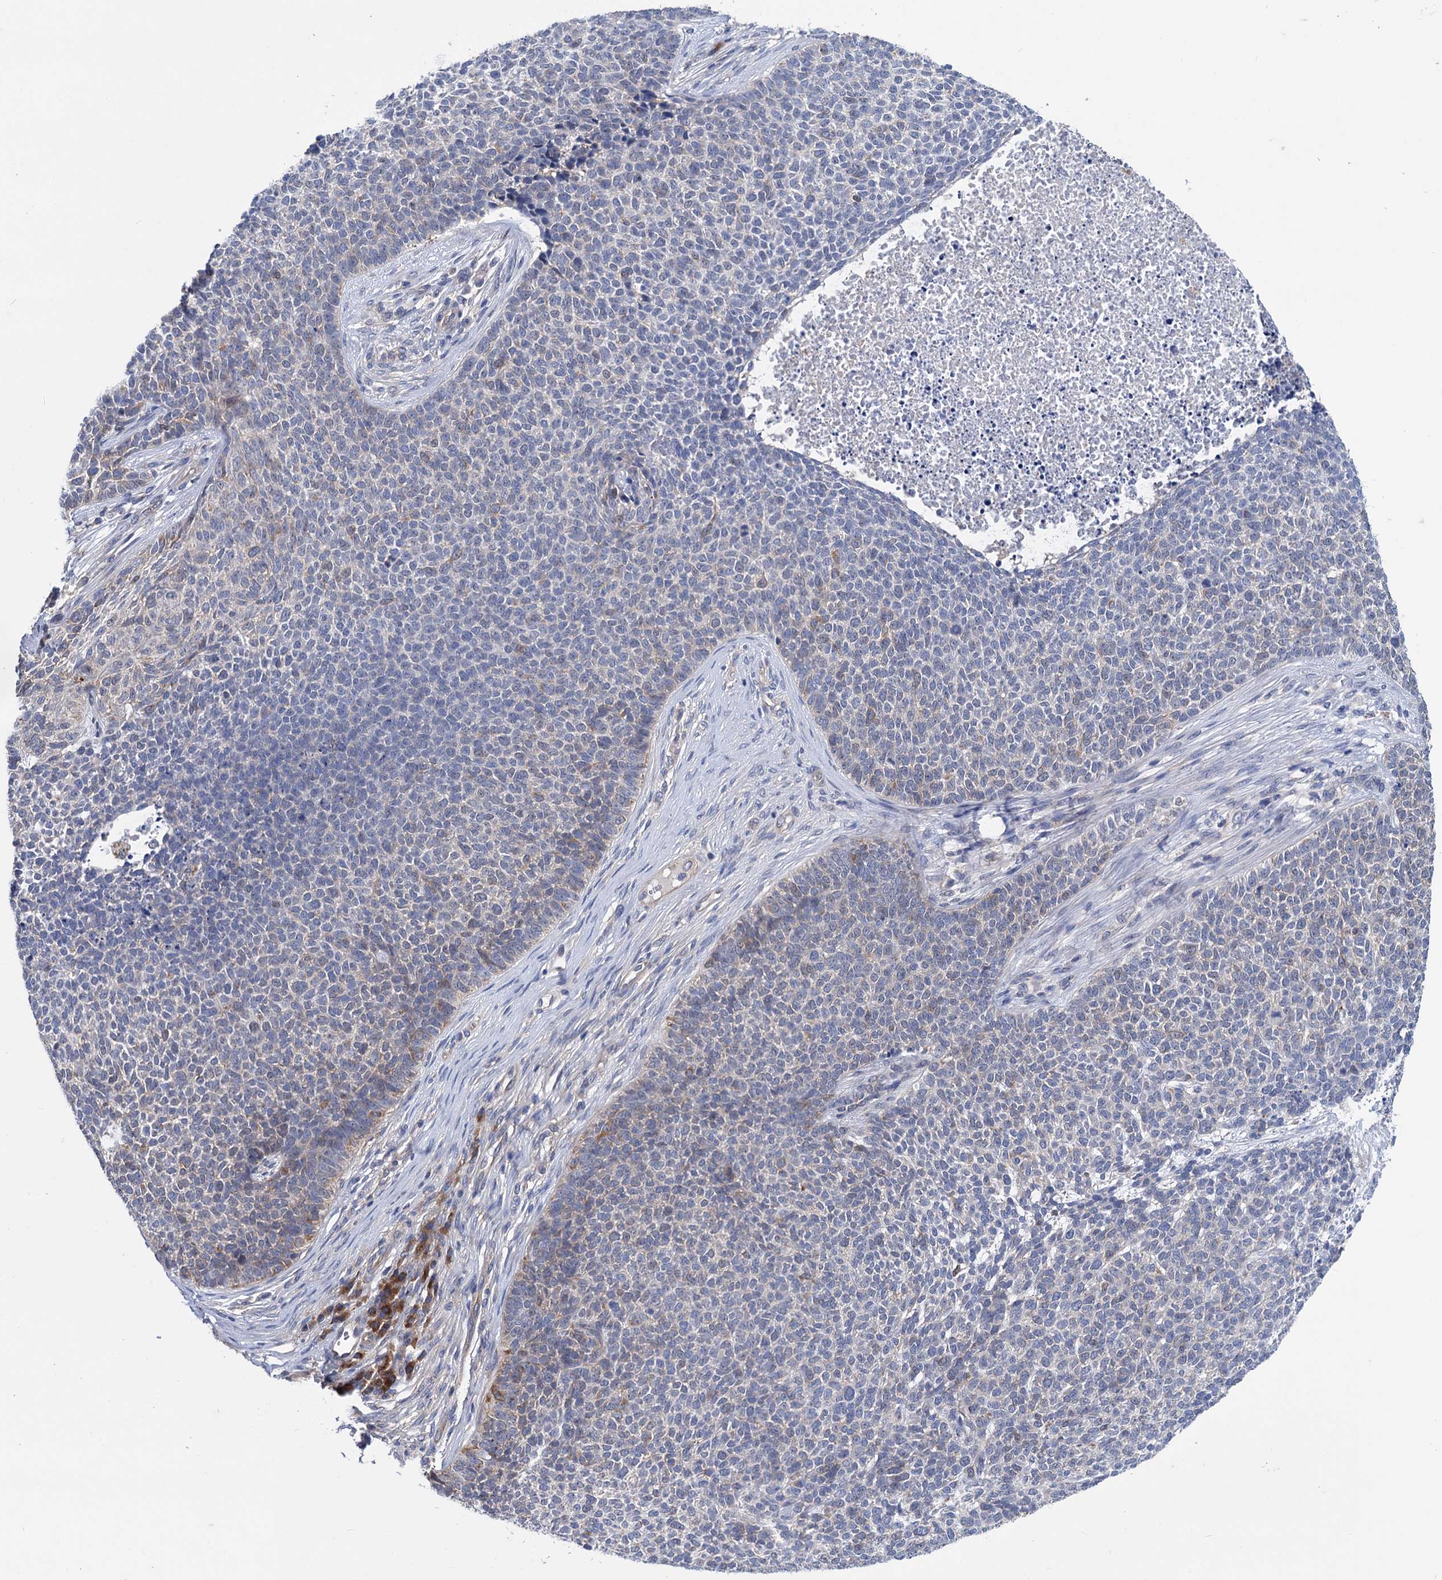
{"staining": {"intensity": "weak", "quantity": "<25%", "location": "cytoplasmic/membranous"}, "tissue": "skin cancer", "cell_type": "Tumor cells", "image_type": "cancer", "snomed": [{"axis": "morphology", "description": "Basal cell carcinoma"}, {"axis": "topography", "description": "Skin"}], "caption": "There is no significant expression in tumor cells of skin cancer (basal cell carcinoma). (DAB (3,3'-diaminobenzidine) immunohistochemistry (IHC) with hematoxylin counter stain).", "gene": "ZNRD2", "patient": {"sex": "female", "age": 84}}